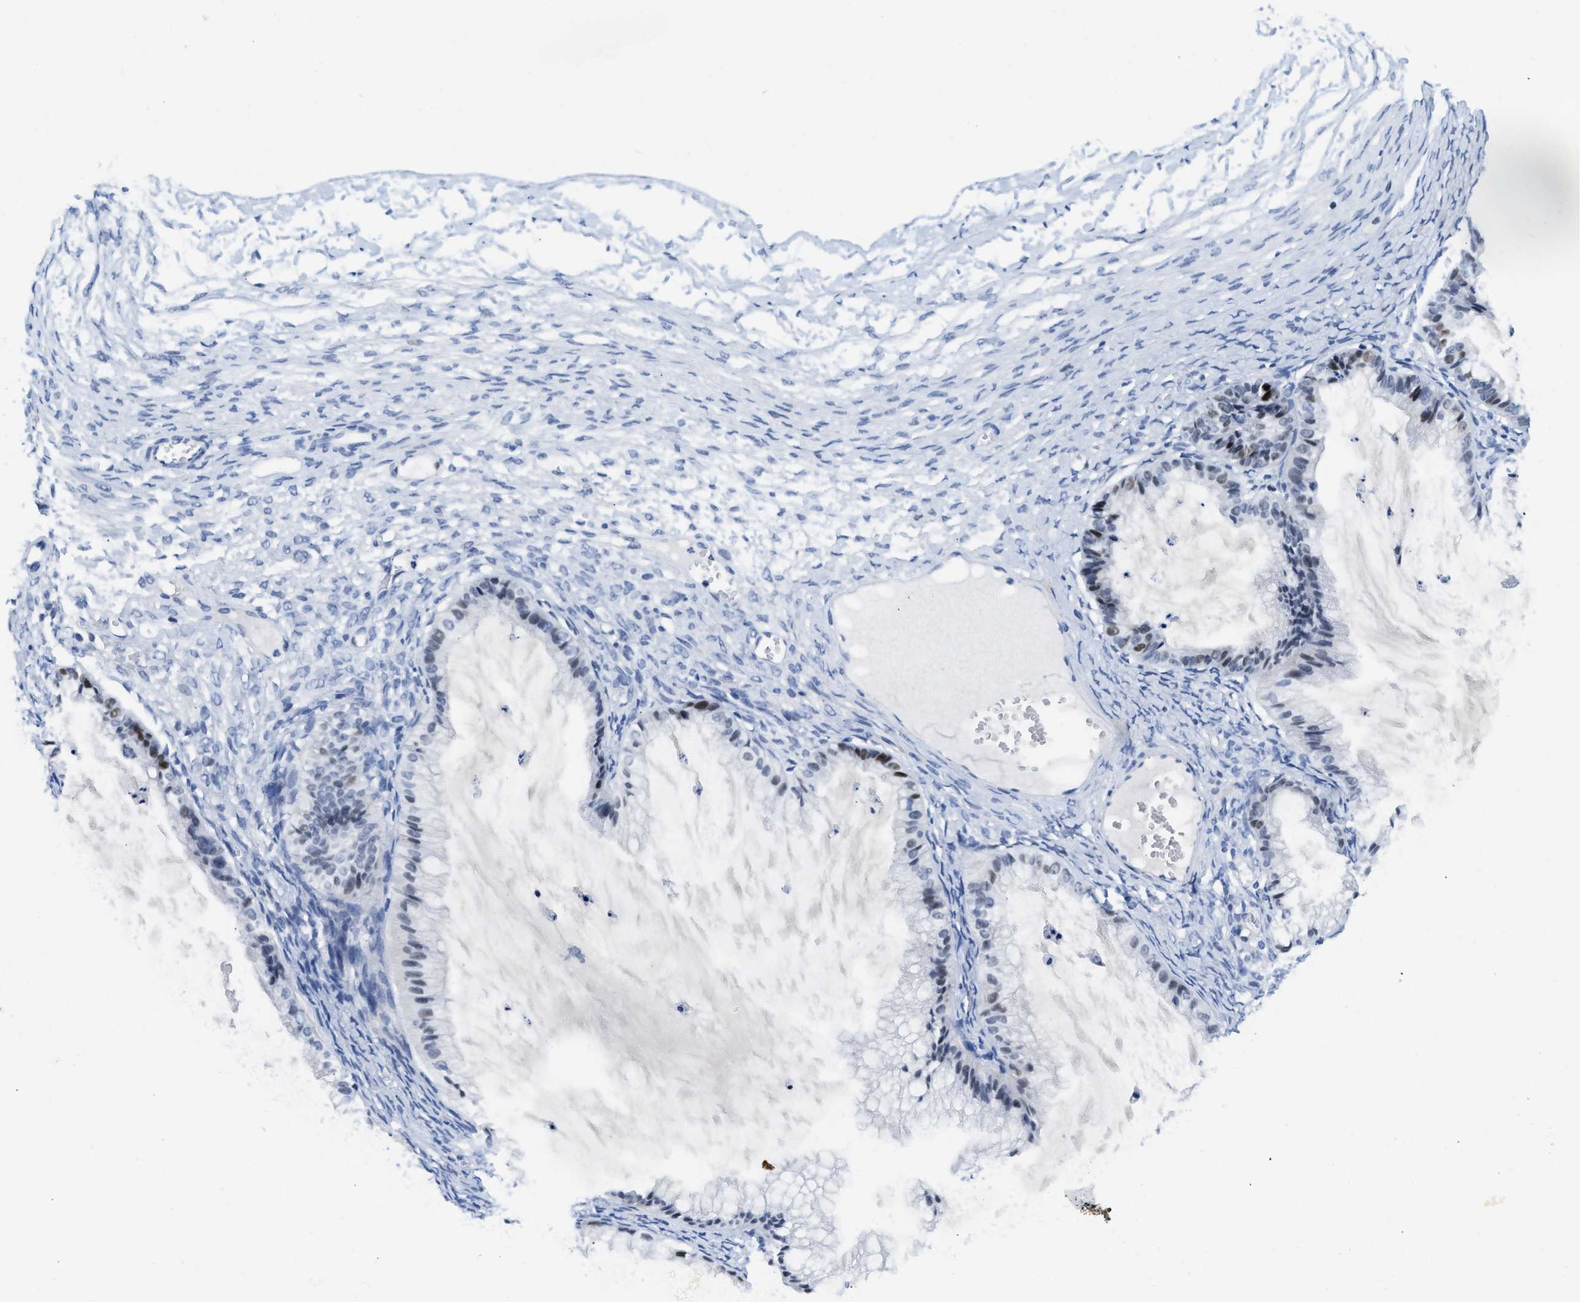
{"staining": {"intensity": "moderate", "quantity": "<25%", "location": "nuclear"}, "tissue": "ovarian cancer", "cell_type": "Tumor cells", "image_type": "cancer", "snomed": [{"axis": "morphology", "description": "Cystadenocarcinoma, mucinous, NOS"}, {"axis": "topography", "description": "Ovary"}], "caption": "Ovarian mucinous cystadenocarcinoma was stained to show a protein in brown. There is low levels of moderate nuclear expression in approximately <25% of tumor cells. (Brightfield microscopy of DAB IHC at high magnification).", "gene": "TCF7", "patient": {"sex": "female", "age": 57}}